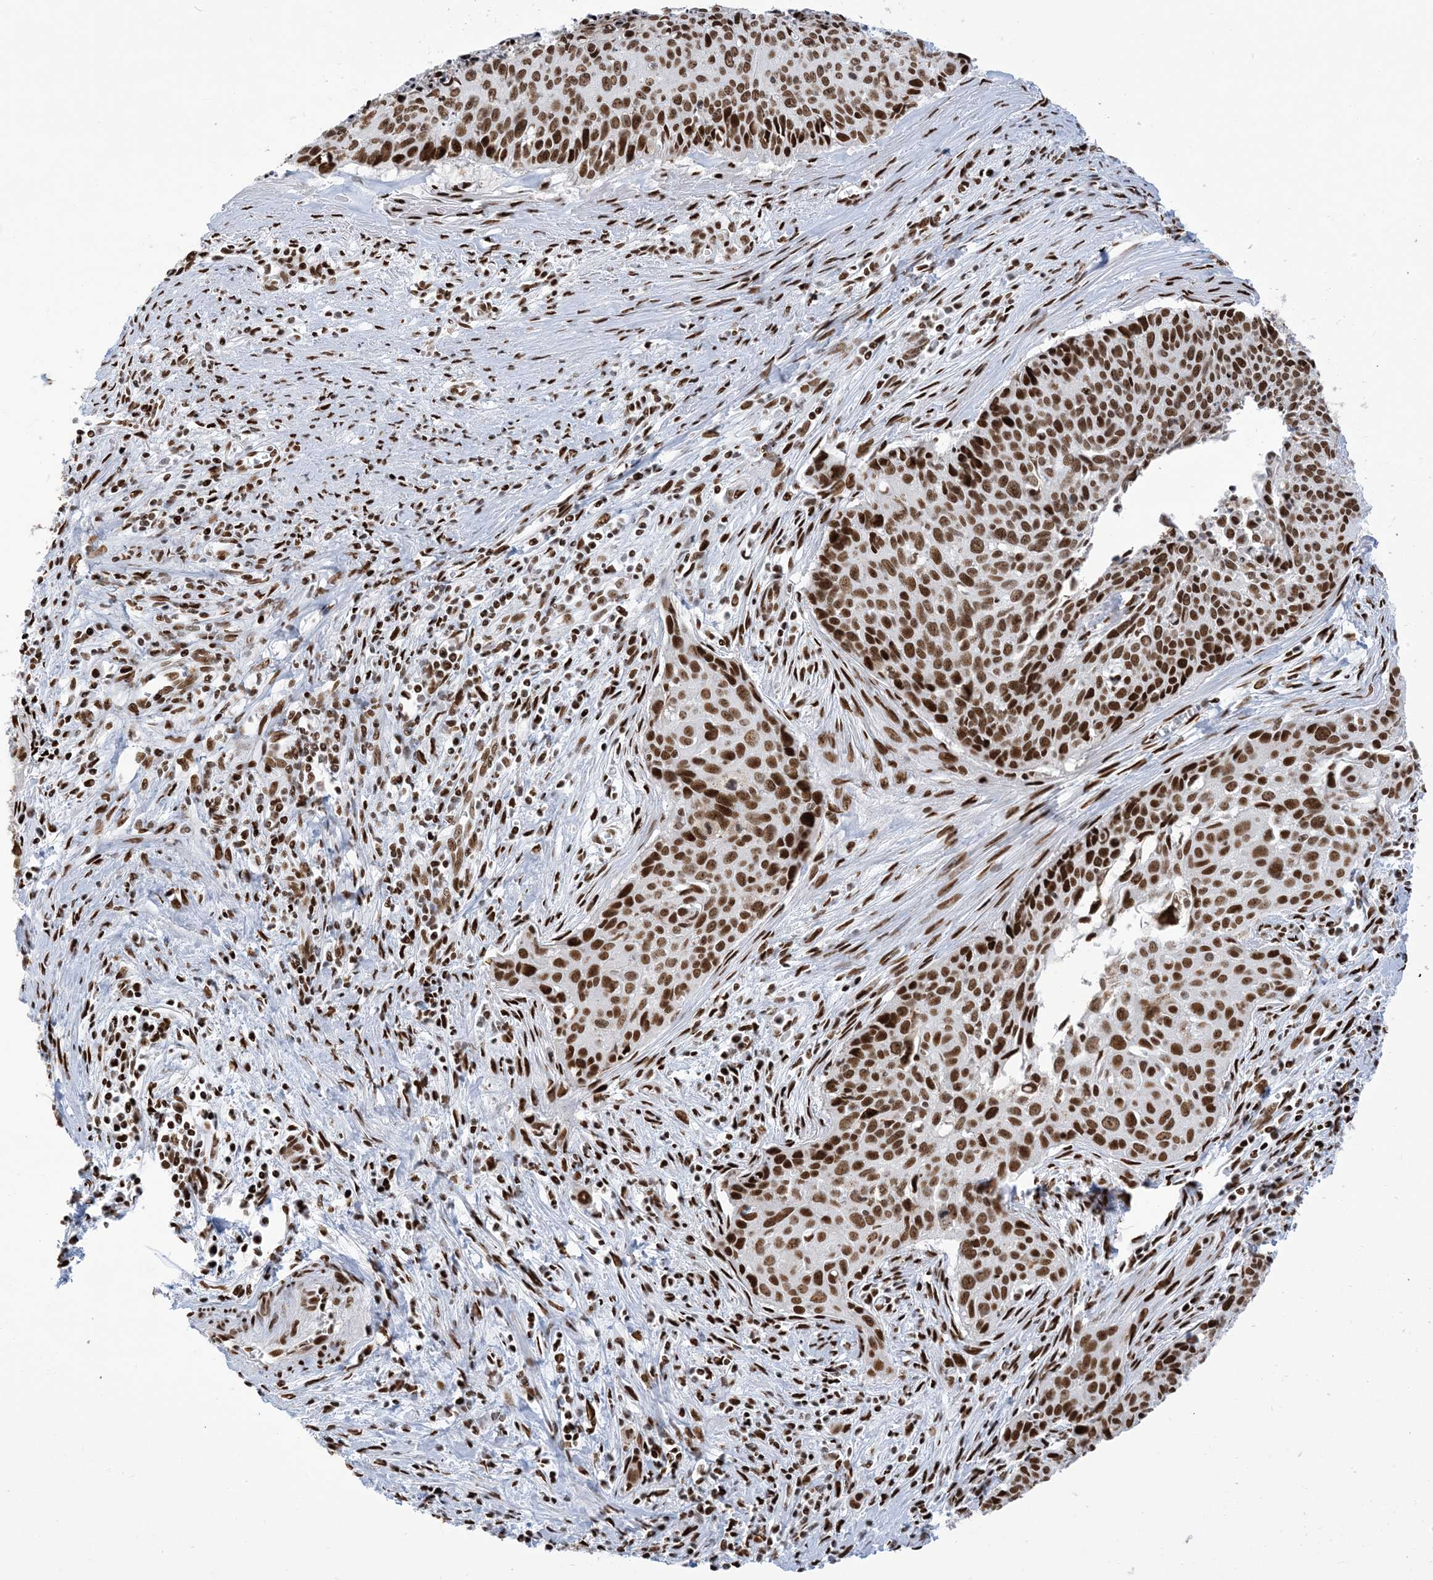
{"staining": {"intensity": "strong", "quantity": ">75%", "location": "nuclear"}, "tissue": "cervical cancer", "cell_type": "Tumor cells", "image_type": "cancer", "snomed": [{"axis": "morphology", "description": "Squamous cell carcinoma, NOS"}, {"axis": "topography", "description": "Cervix"}], "caption": "Immunohistochemical staining of squamous cell carcinoma (cervical) exhibits high levels of strong nuclear protein staining in approximately >75% of tumor cells.", "gene": "STAG1", "patient": {"sex": "female", "age": 55}}